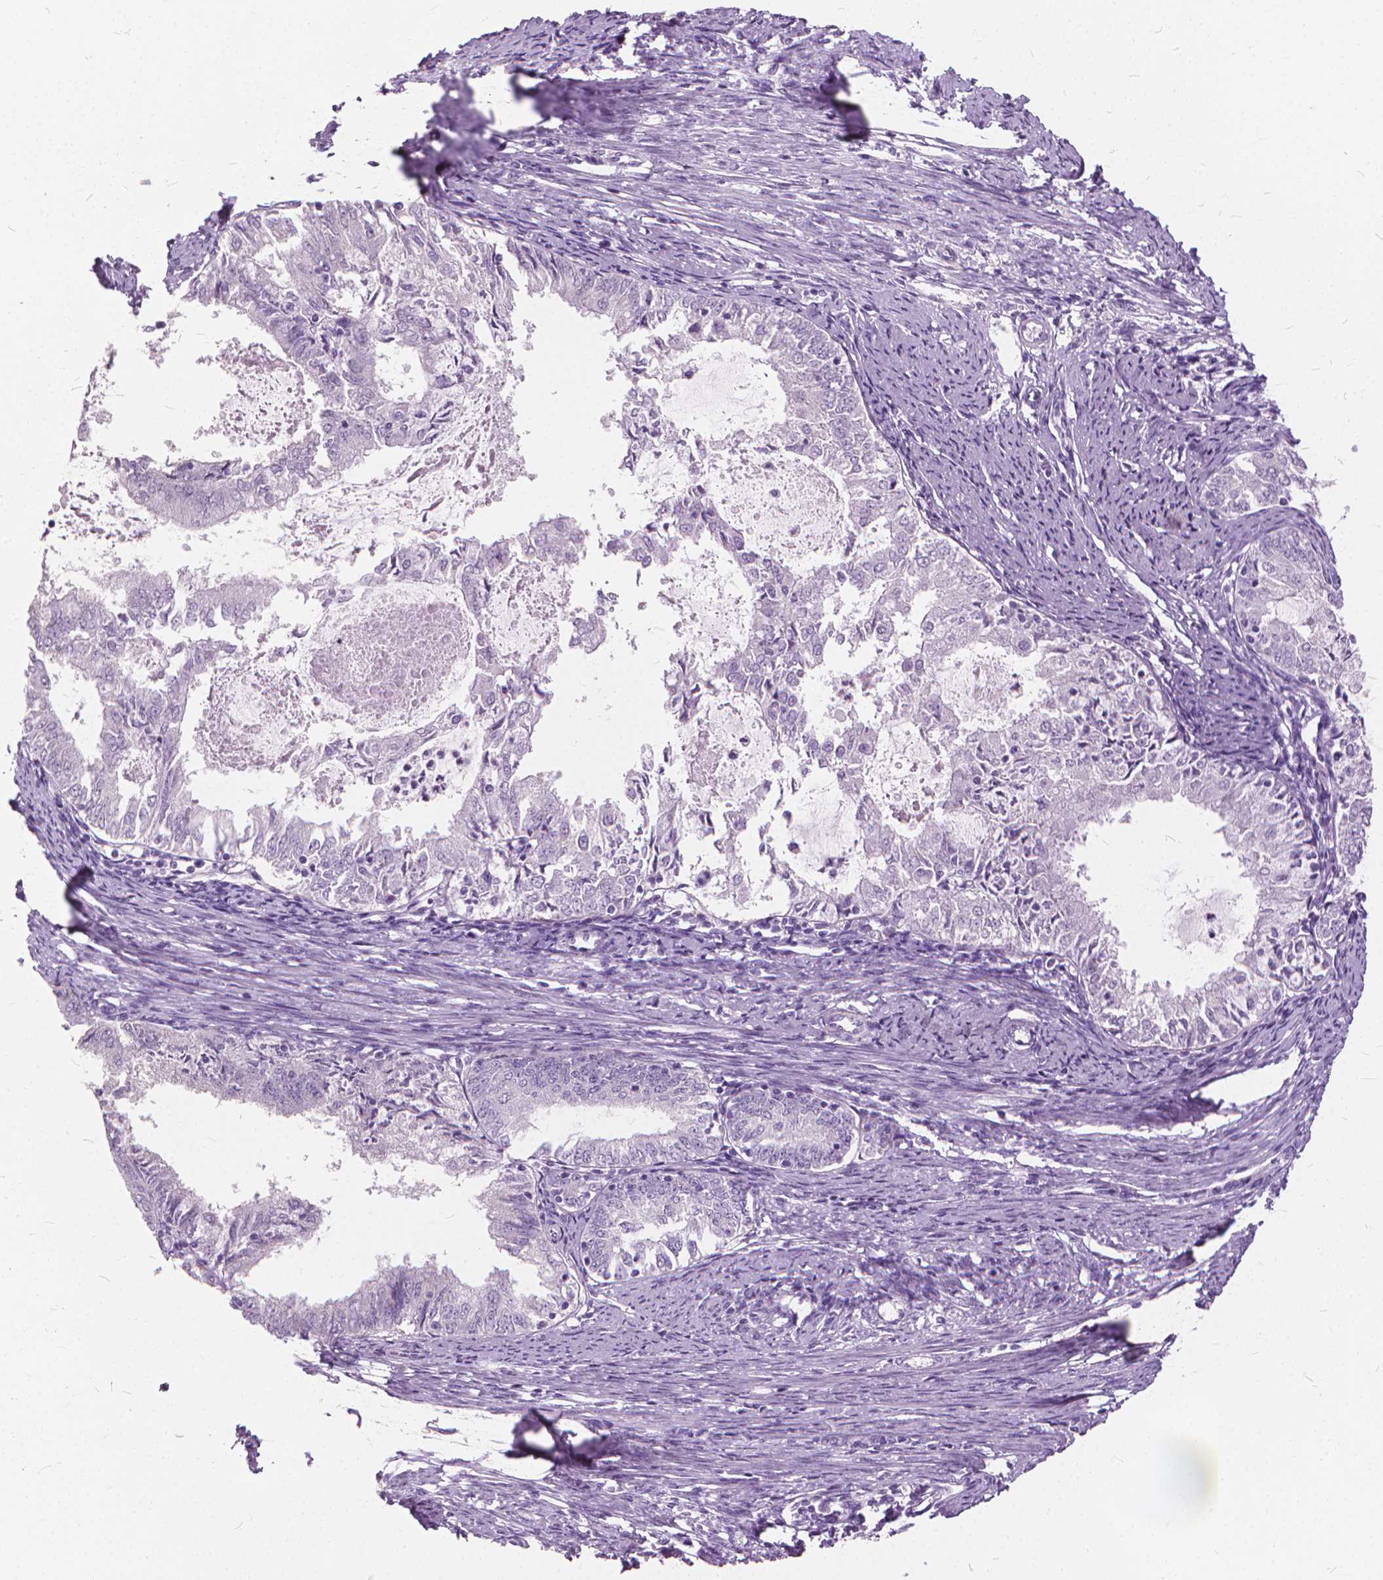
{"staining": {"intensity": "negative", "quantity": "none", "location": "none"}, "tissue": "endometrial cancer", "cell_type": "Tumor cells", "image_type": "cancer", "snomed": [{"axis": "morphology", "description": "Adenocarcinoma, NOS"}, {"axis": "topography", "description": "Endometrium"}], "caption": "This histopathology image is of endometrial cancer (adenocarcinoma) stained with immunohistochemistry to label a protein in brown with the nuclei are counter-stained blue. There is no expression in tumor cells.", "gene": "DNM1", "patient": {"sex": "female", "age": 57}}